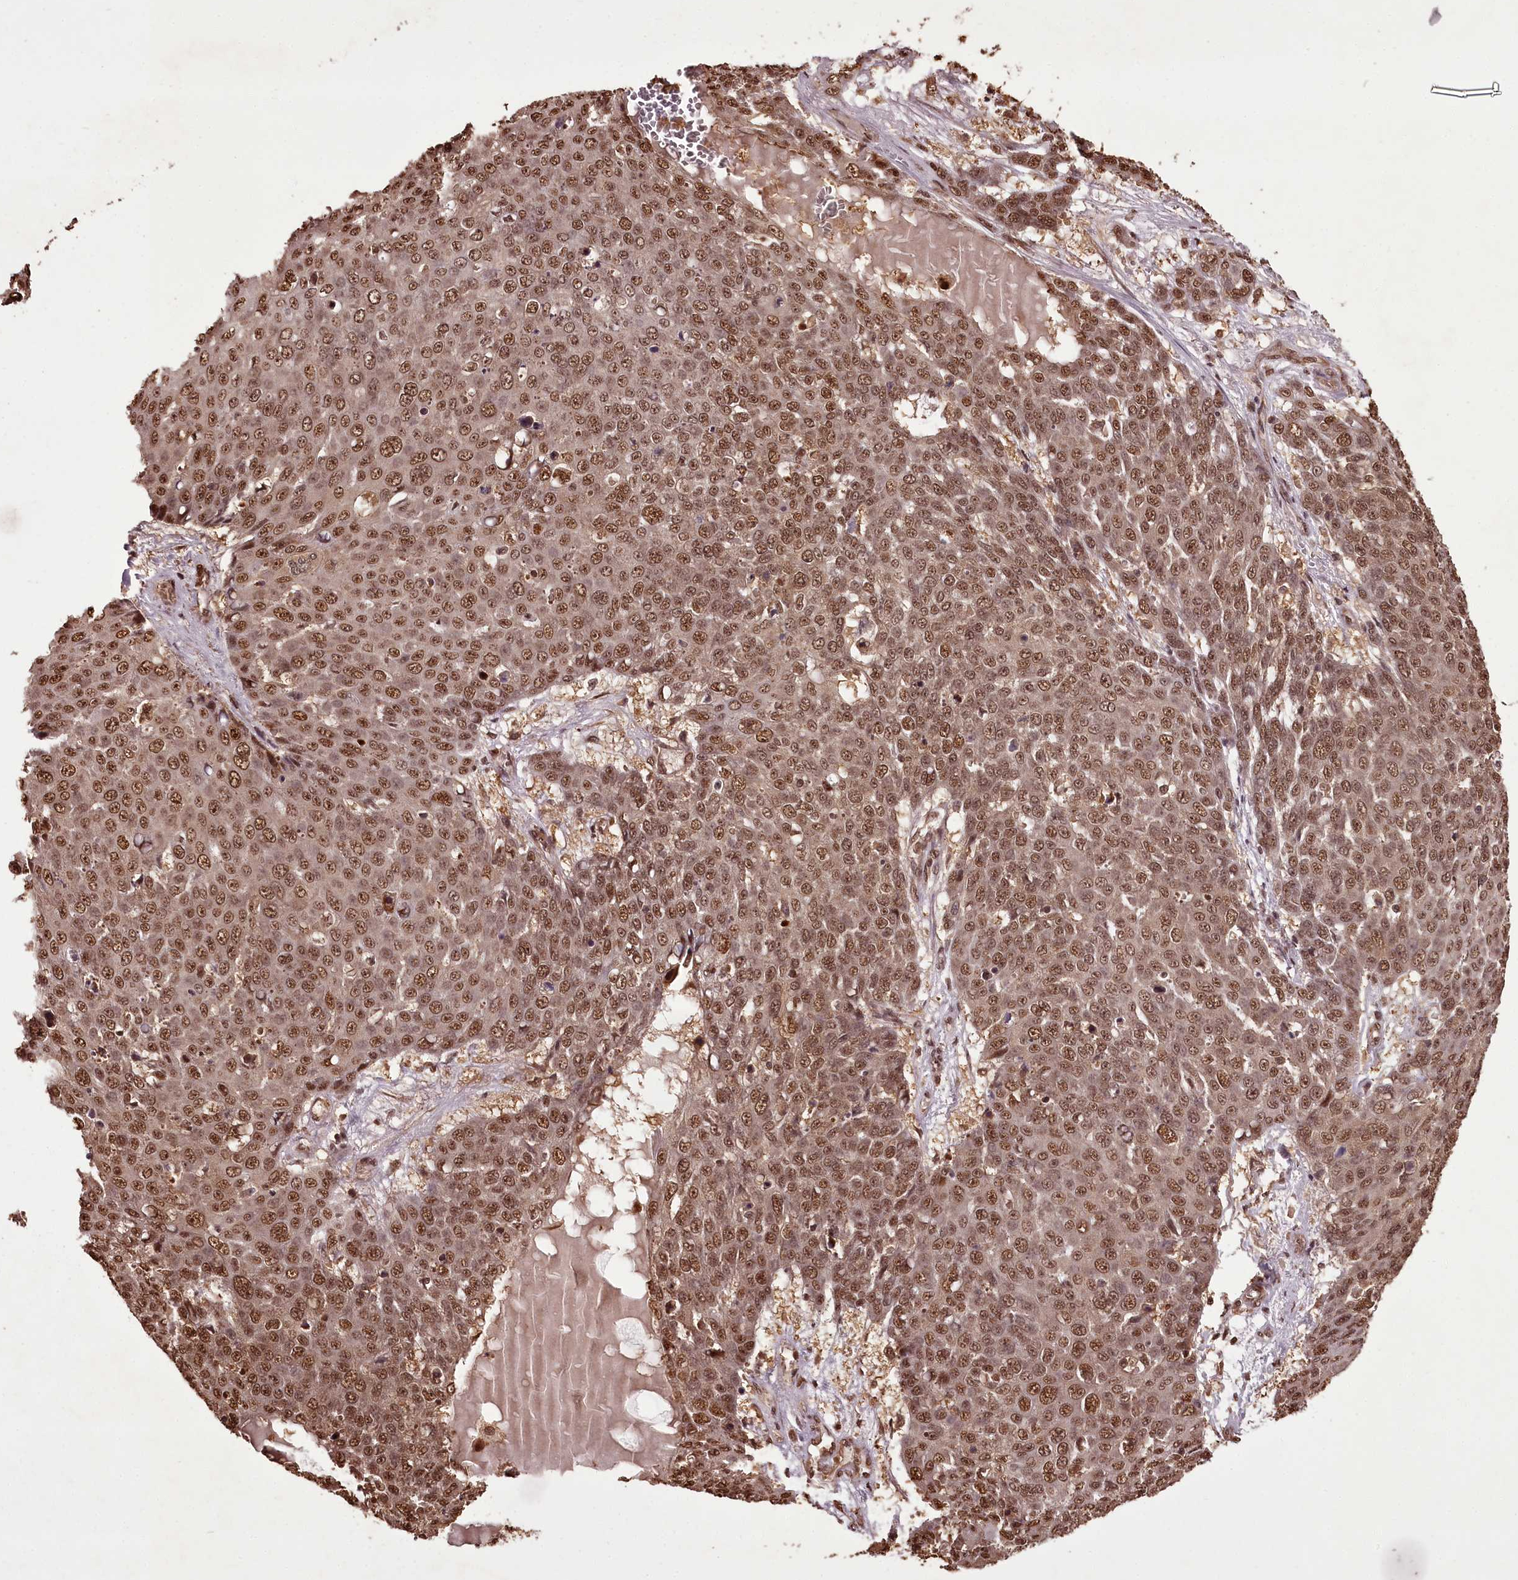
{"staining": {"intensity": "moderate", "quantity": ">75%", "location": "nuclear"}, "tissue": "skin cancer", "cell_type": "Tumor cells", "image_type": "cancer", "snomed": [{"axis": "morphology", "description": "Squamous cell carcinoma, NOS"}, {"axis": "topography", "description": "Skin"}], "caption": "This image shows skin squamous cell carcinoma stained with immunohistochemistry to label a protein in brown. The nuclear of tumor cells show moderate positivity for the protein. Nuclei are counter-stained blue.", "gene": "NPRL2", "patient": {"sex": "male", "age": 71}}